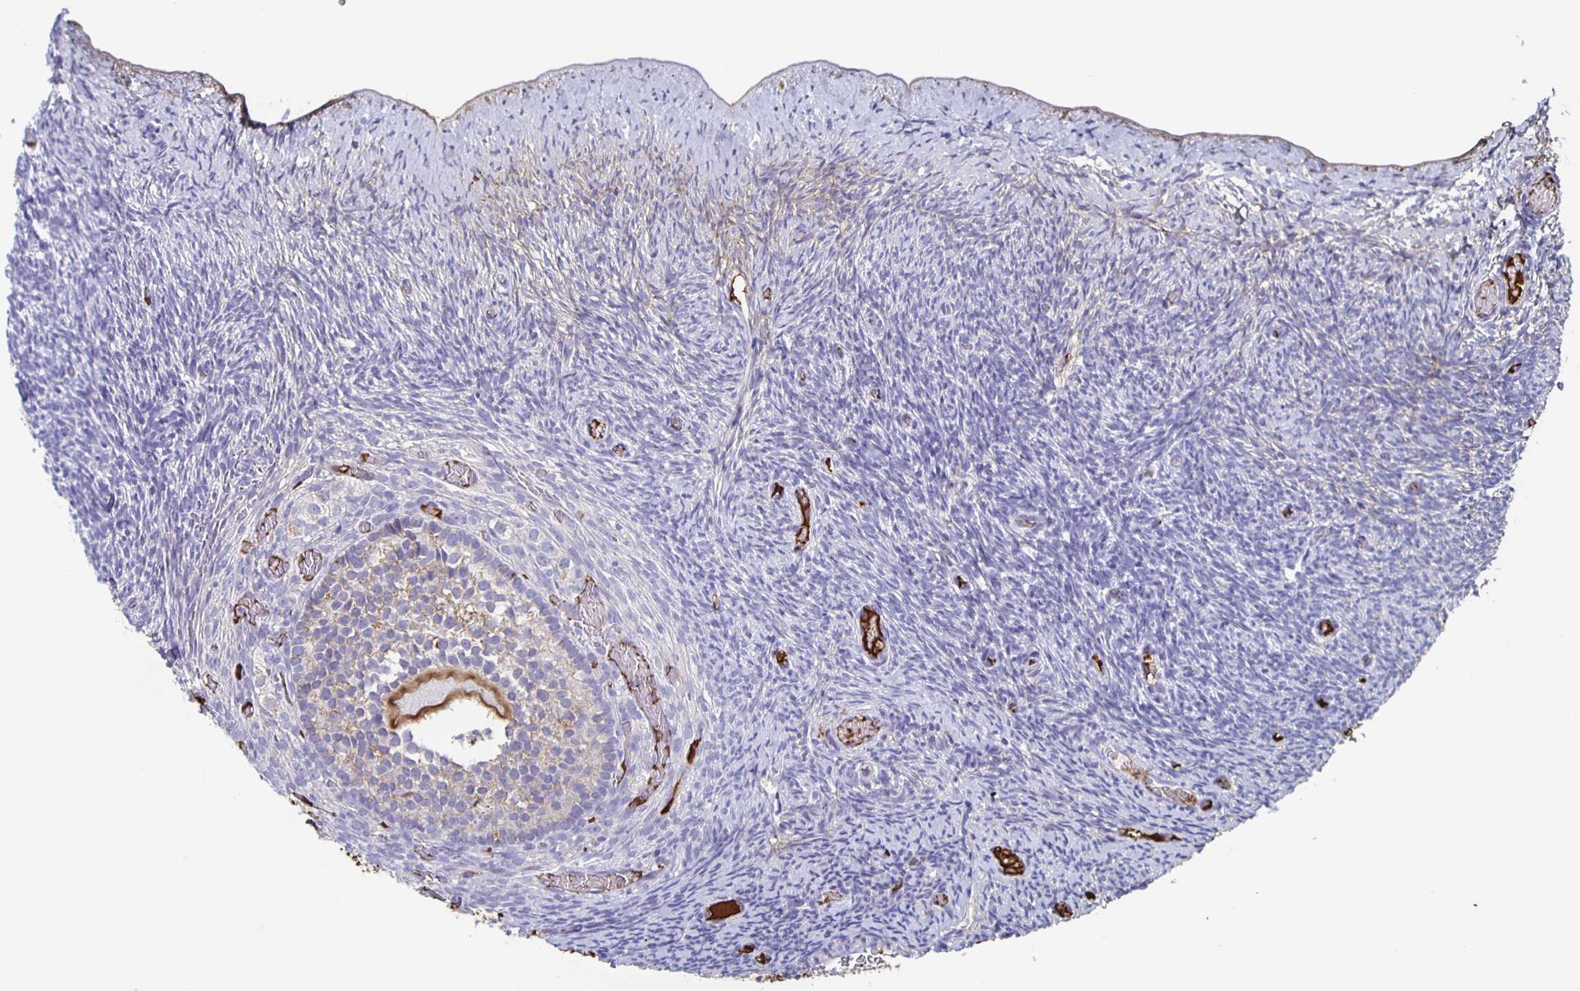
{"staining": {"intensity": "moderate", "quantity": "<25%", "location": "cytoplasmic/membranous"}, "tissue": "ovary", "cell_type": "Follicle cells", "image_type": "normal", "snomed": [{"axis": "morphology", "description": "Normal tissue, NOS"}, {"axis": "topography", "description": "Ovary"}], "caption": "Immunohistochemical staining of unremarkable human ovary displays moderate cytoplasmic/membranous protein staining in about <25% of follicle cells.", "gene": "FGA", "patient": {"sex": "female", "age": 39}}